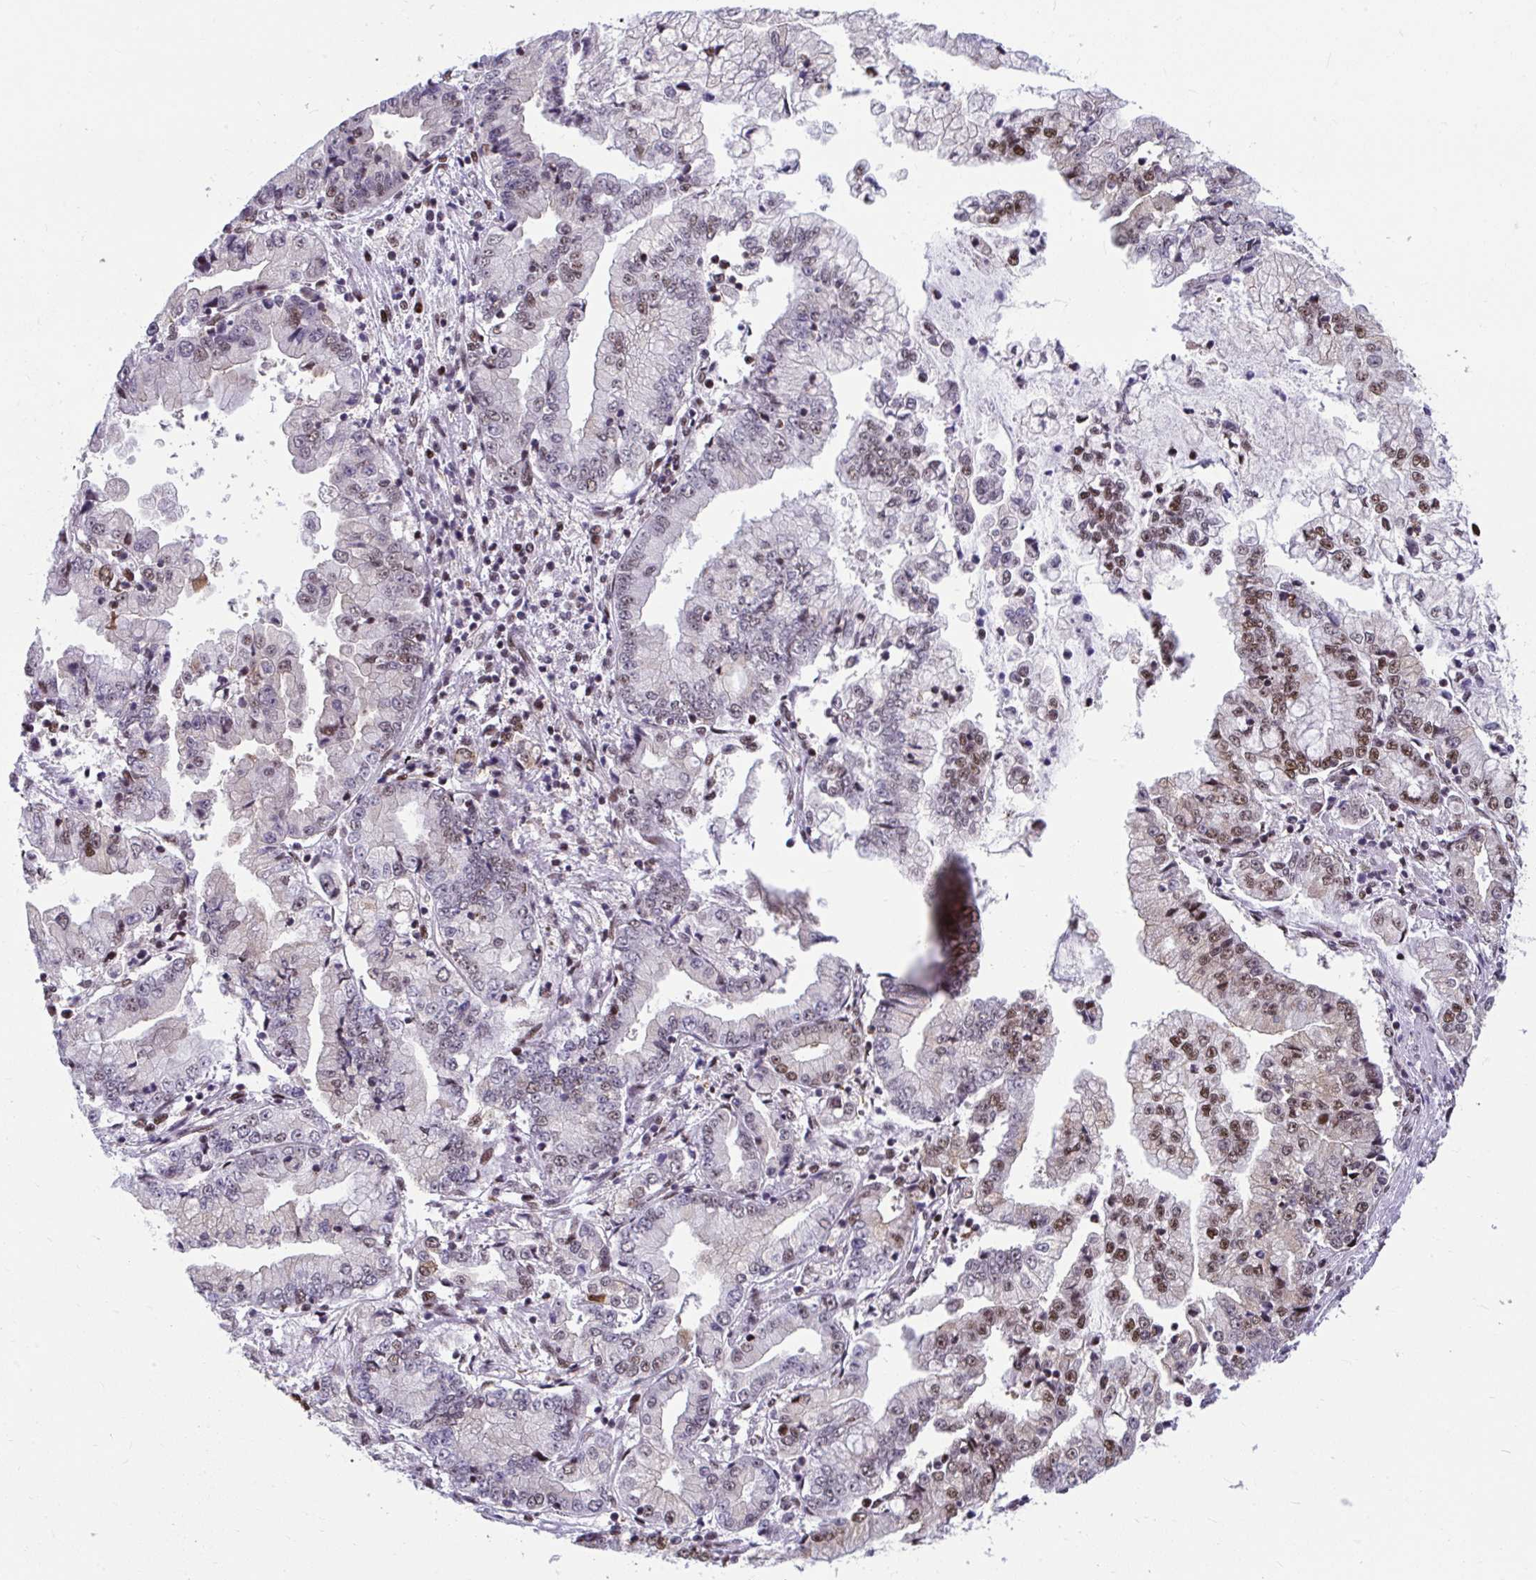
{"staining": {"intensity": "moderate", "quantity": "25%-75%", "location": "nuclear"}, "tissue": "stomach cancer", "cell_type": "Tumor cells", "image_type": "cancer", "snomed": [{"axis": "morphology", "description": "Adenocarcinoma, NOS"}, {"axis": "topography", "description": "Stomach, upper"}], "caption": "This micrograph reveals adenocarcinoma (stomach) stained with immunohistochemistry (IHC) to label a protein in brown. The nuclear of tumor cells show moderate positivity for the protein. Nuclei are counter-stained blue.", "gene": "SLC35C2", "patient": {"sex": "female", "age": 74}}